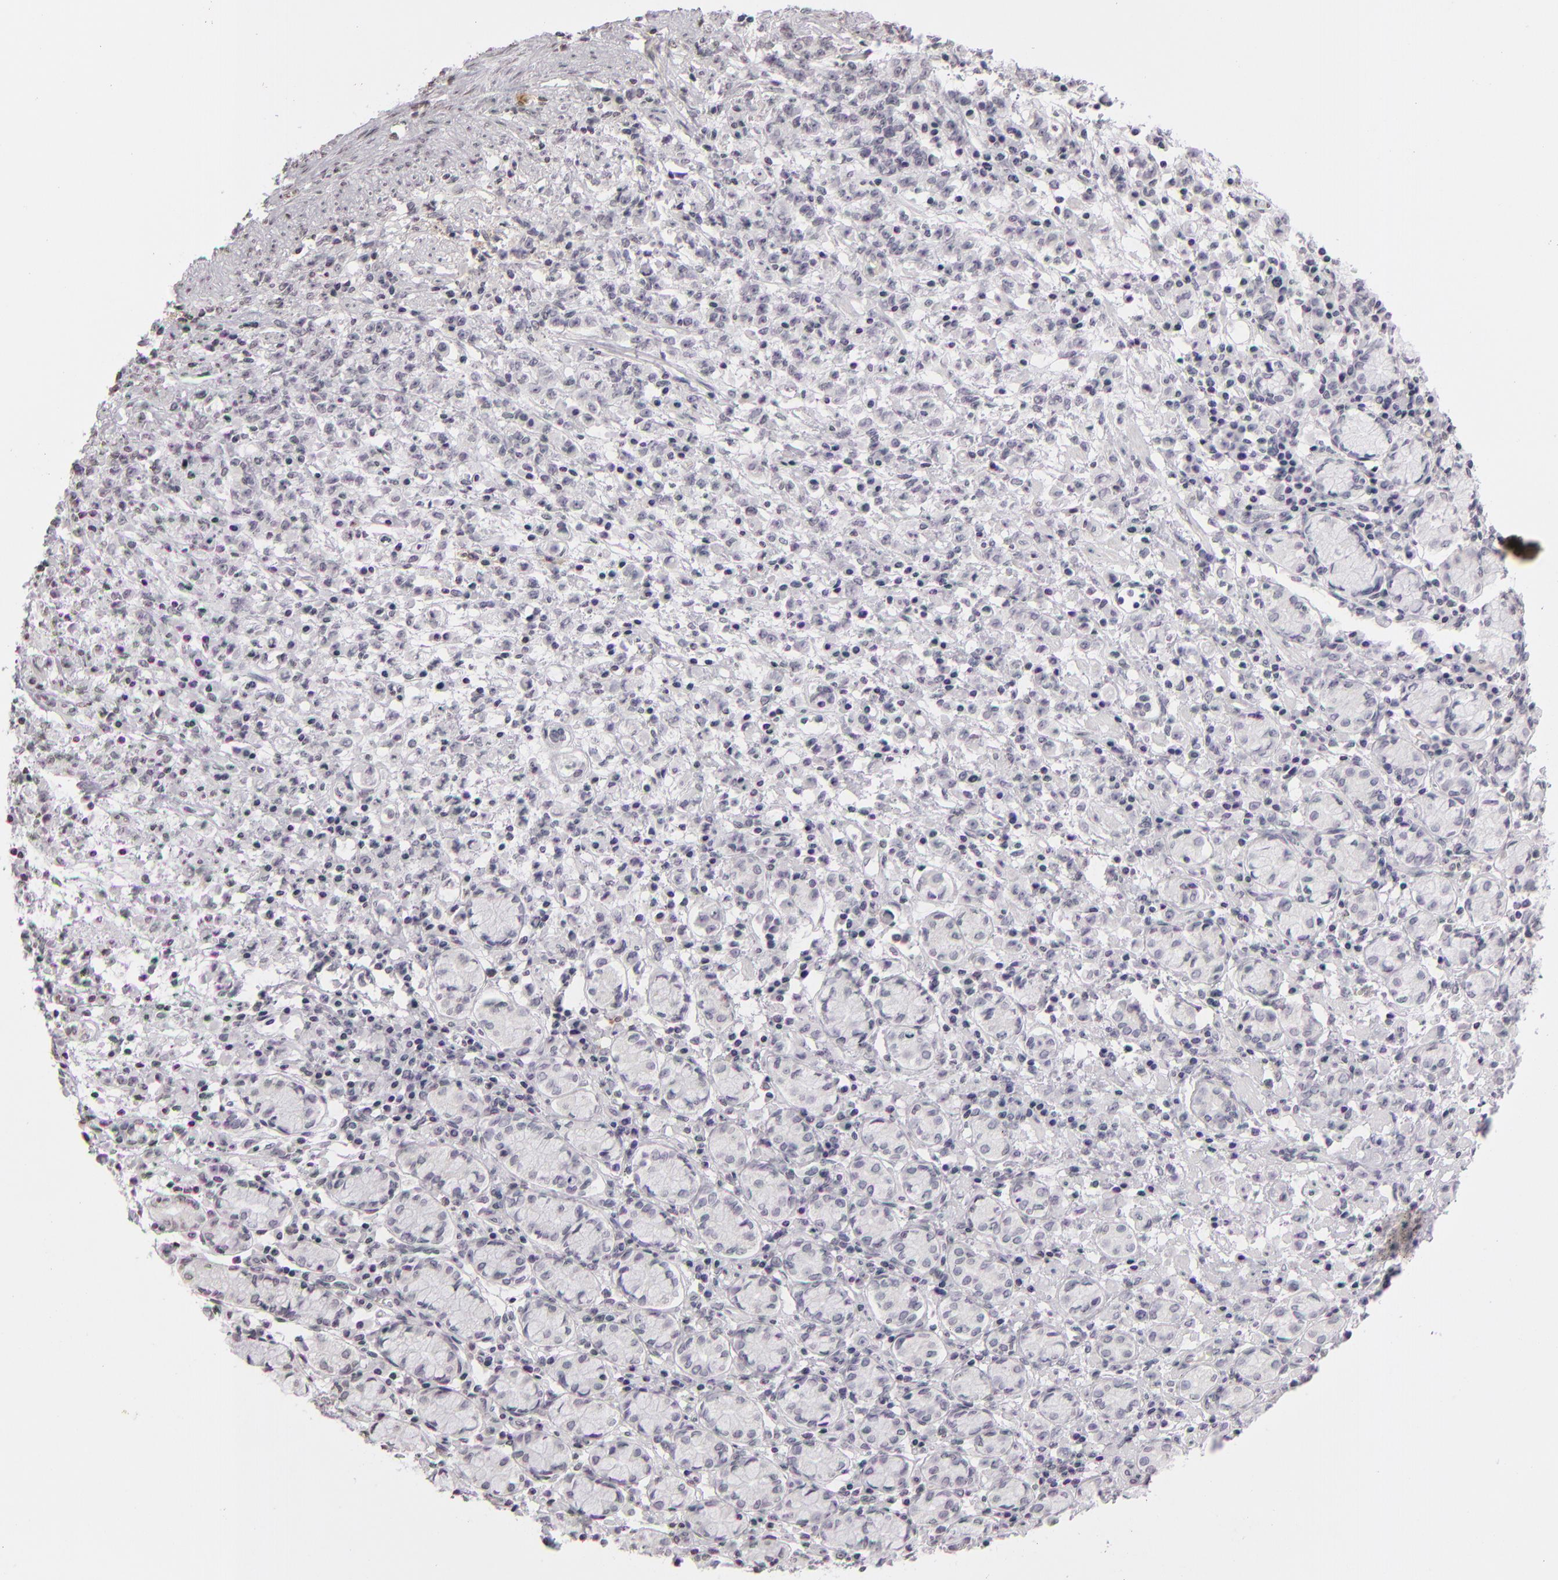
{"staining": {"intensity": "negative", "quantity": "none", "location": "none"}, "tissue": "stomach cancer", "cell_type": "Tumor cells", "image_type": "cancer", "snomed": [{"axis": "morphology", "description": "Adenocarcinoma, NOS"}, {"axis": "topography", "description": "Stomach, lower"}], "caption": "Immunohistochemical staining of human adenocarcinoma (stomach) reveals no significant positivity in tumor cells.", "gene": "CD40", "patient": {"sex": "male", "age": 88}}